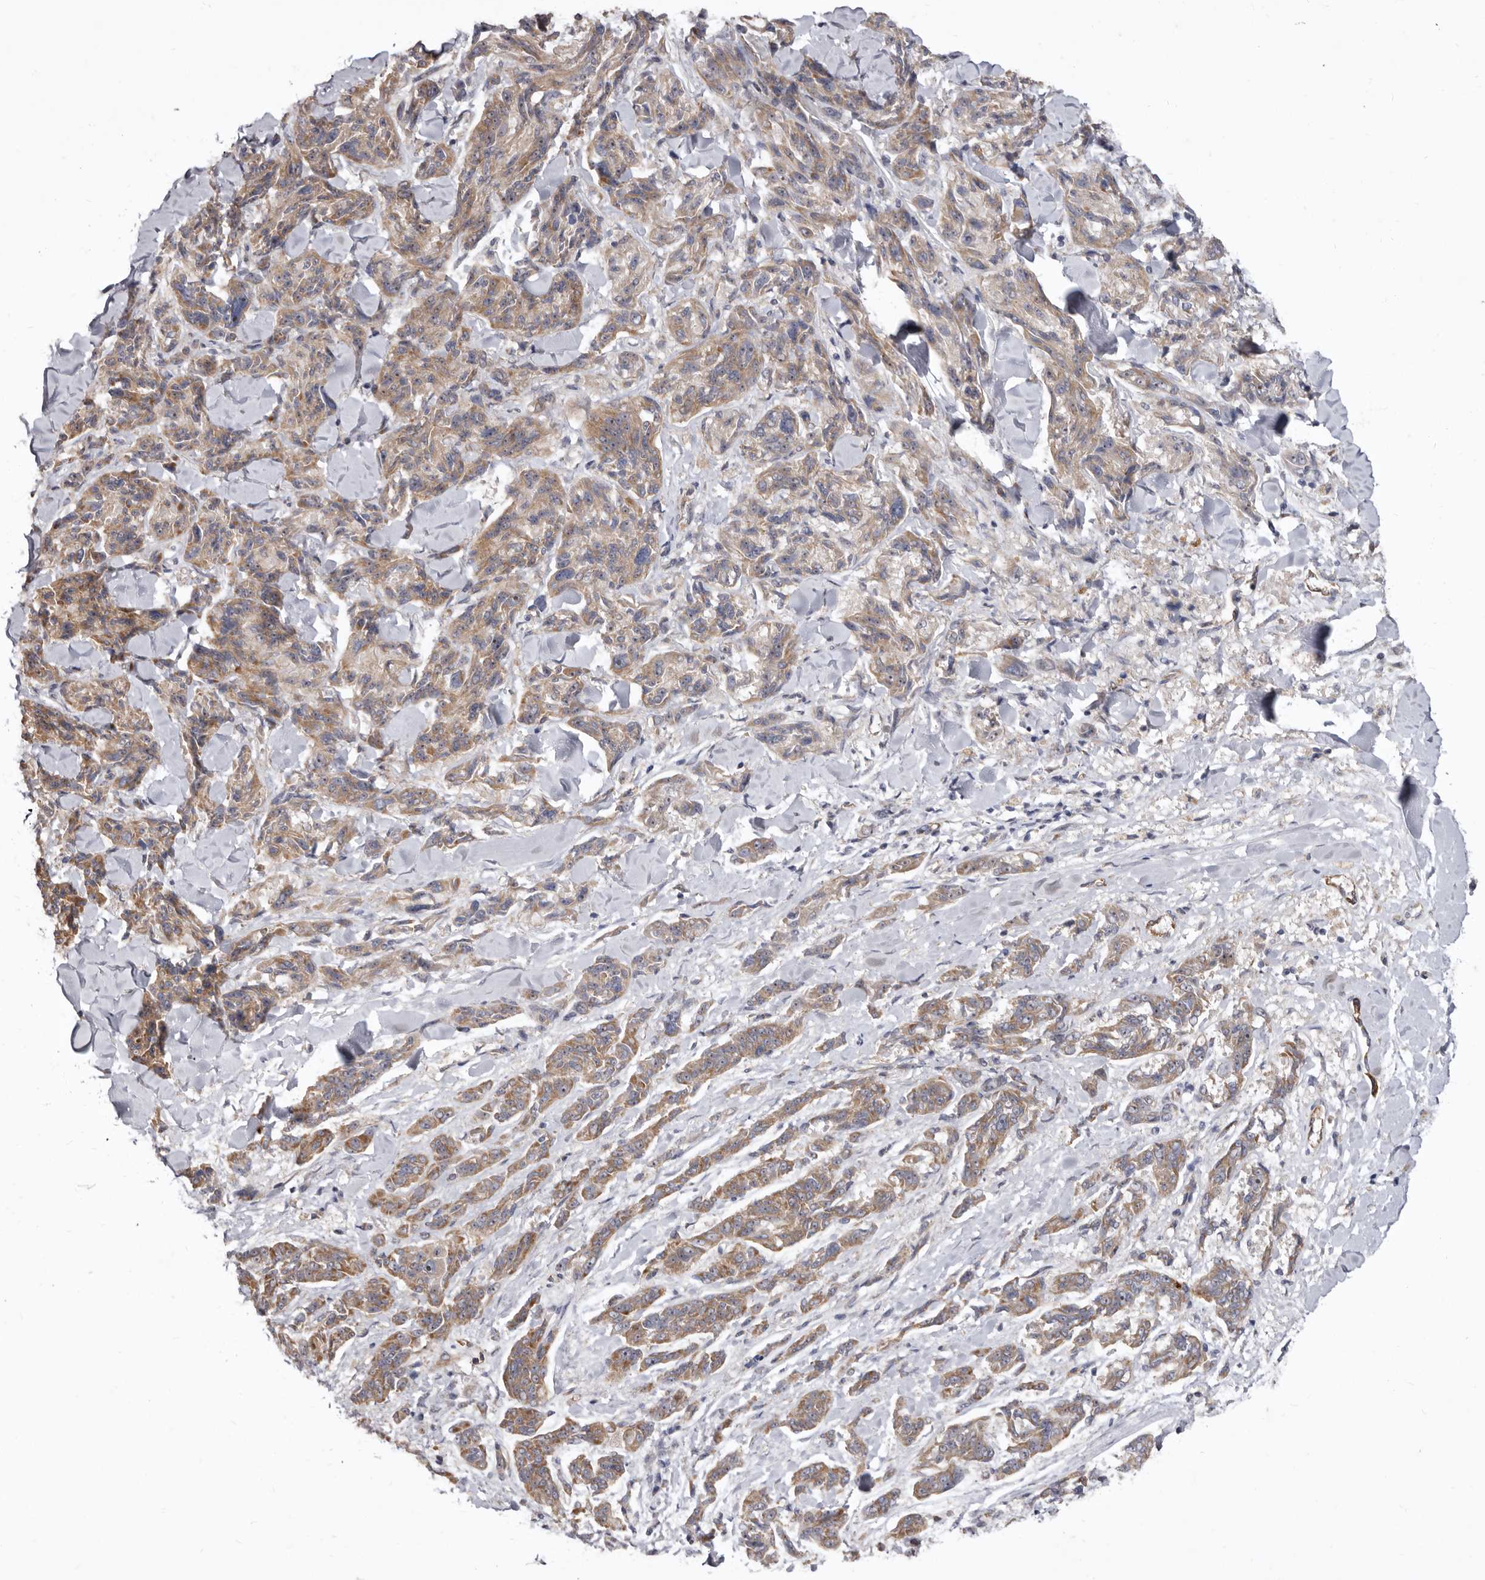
{"staining": {"intensity": "moderate", "quantity": ">75%", "location": "cytoplasmic/membranous"}, "tissue": "melanoma", "cell_type": "Tumor cells", "image_type": "cancer", "snomed": [{"axis": "morphology", "description": "Malignant melanoma, NOS"}, {"axis": "topography", "description": "Skin"}], "caption": "Tumor cells demonstrate medium levels of moderate cytoplasmic/membranous expression in approximately >75% of cells in human melanoma.", "gene": "FMO2", "patient": {"sex": "male", "age": 53}}